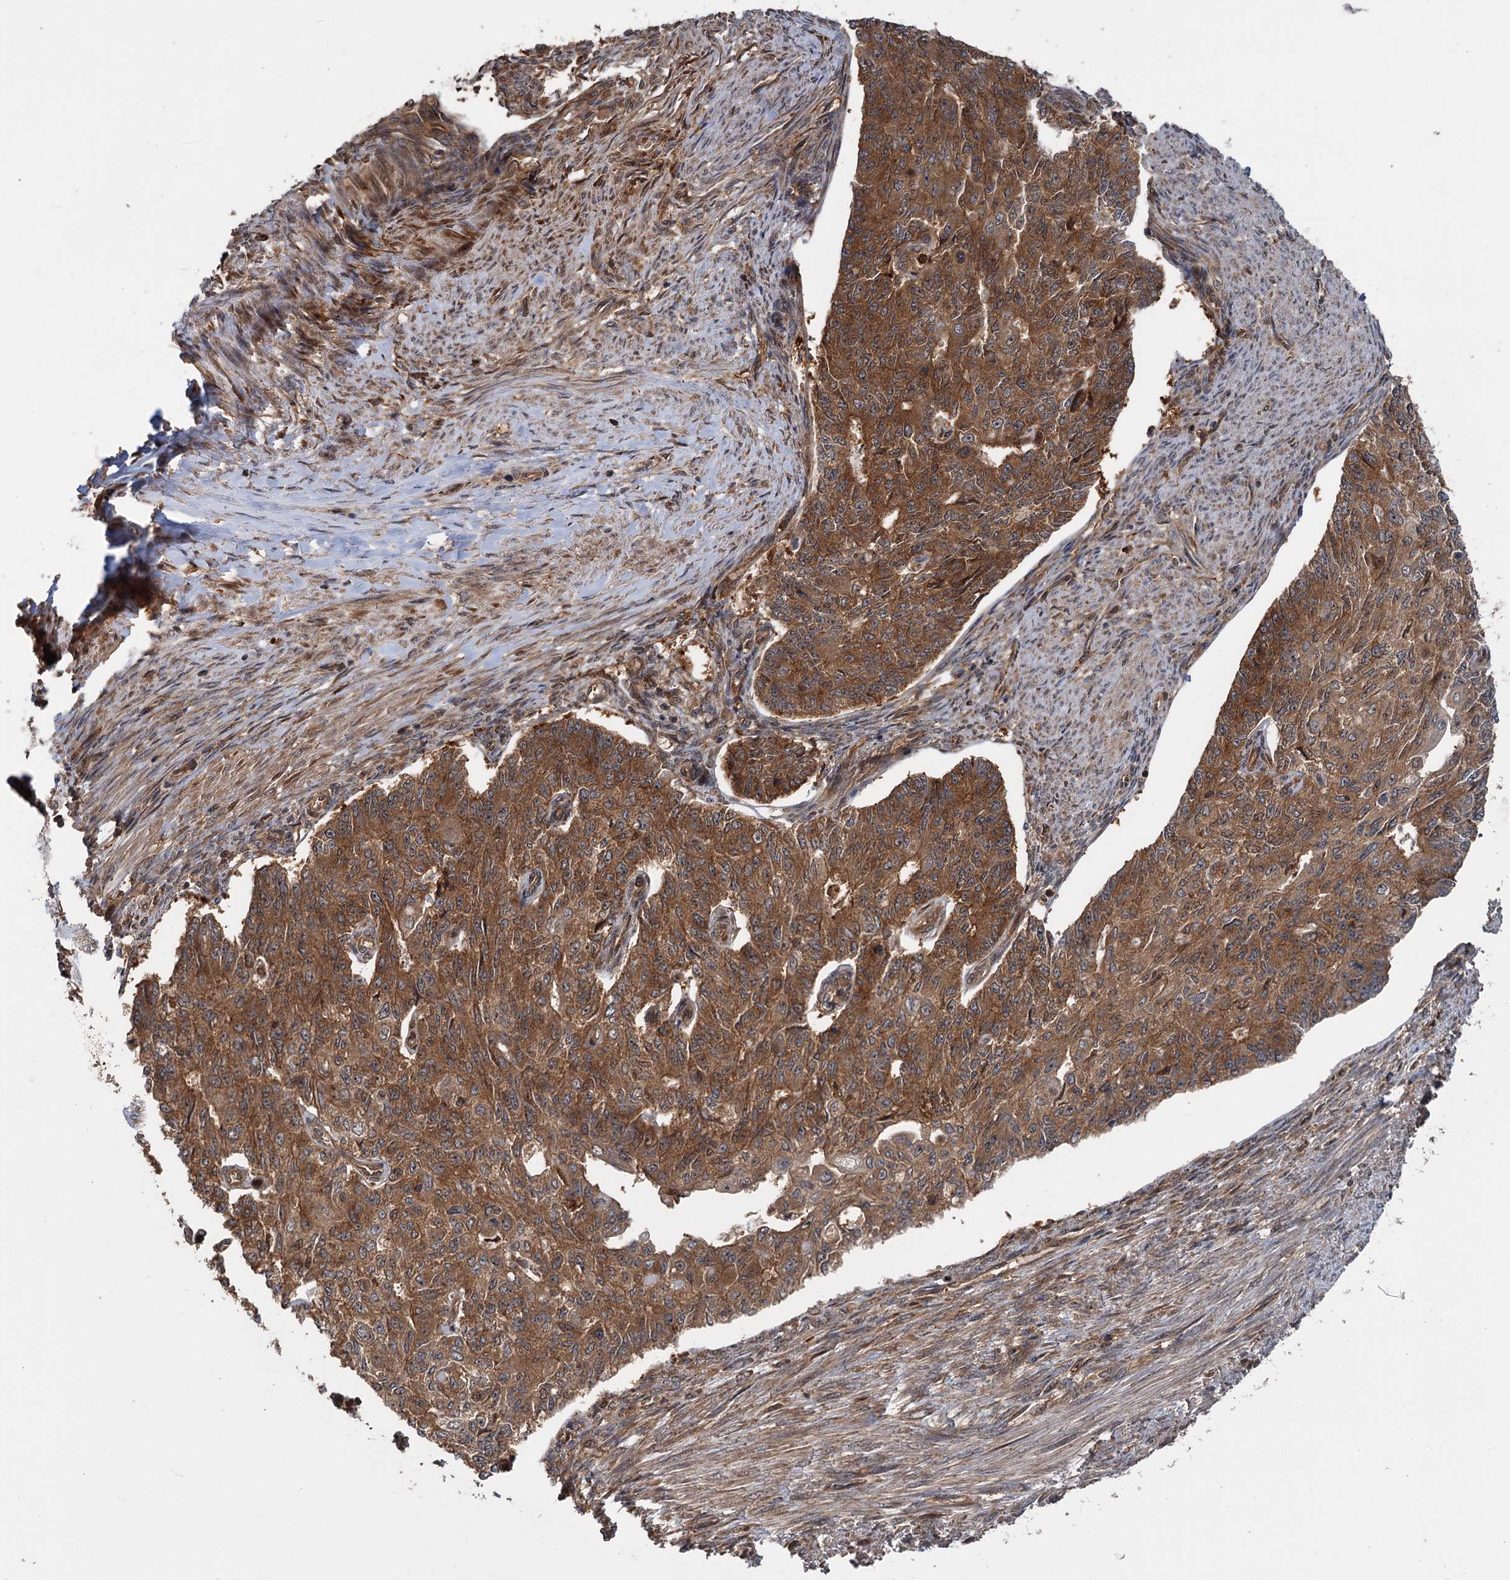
{"staining": {"intensity": "moderate", "quantity": ">75%", "location": "cytoplasmic/membranous"}, "tissue": "endometrial cancer", "cell_type": "Tumor cells", "image_type": "cancer", "snomed": [{"axis": "morphology", "description": "Adenocarcinoma, NOS"}, {"axis": "topography", "description": "Endometrium"}], "caption": "Human endometrial cancer stained with a brown dye displays moderate cytoplasmic/membranous positive positivity in about >75% of tumor cells.", "gene": "KANSL2", "patient": {"sex": "female", "age": 32}}